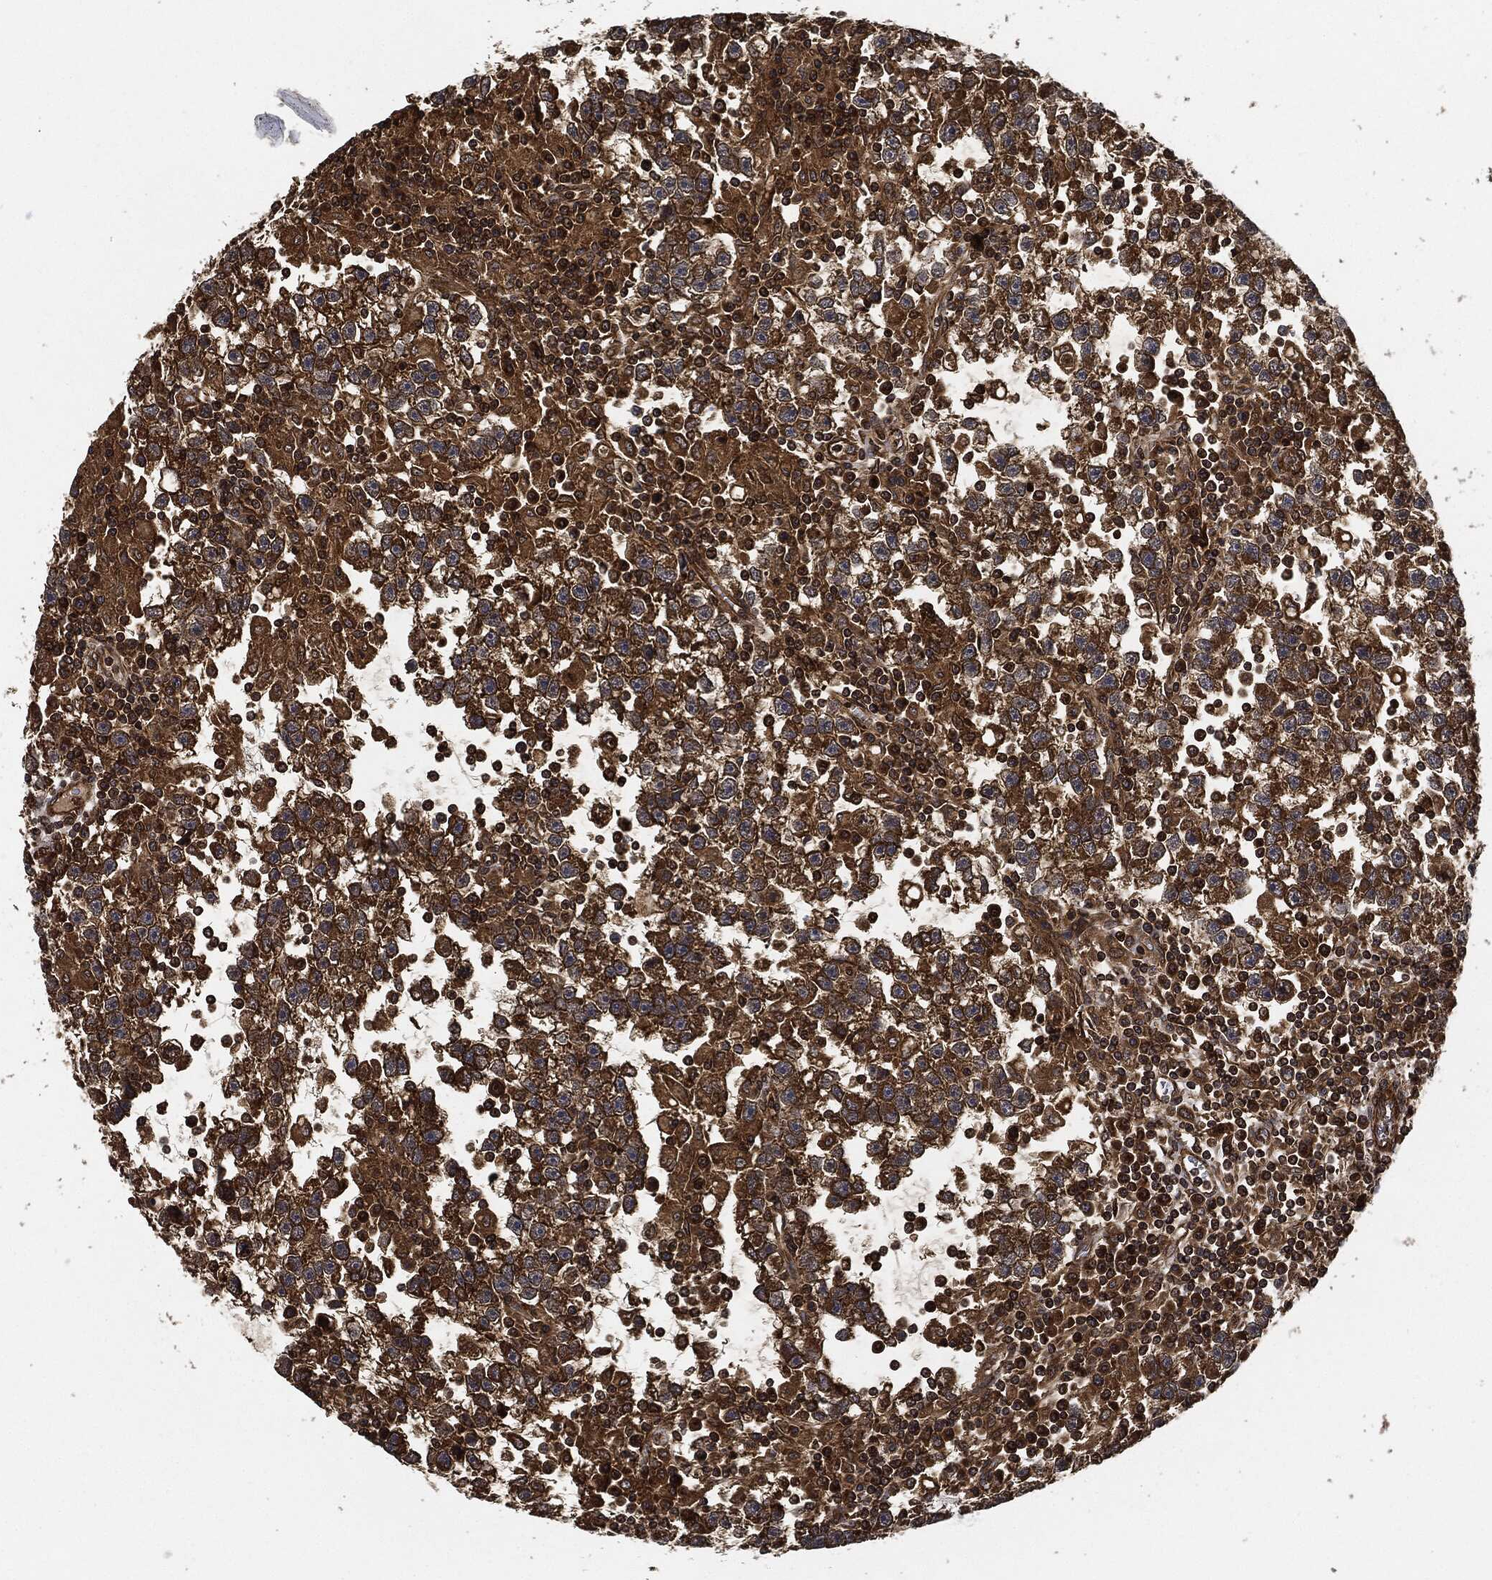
{"staining": {"intensity": "strong", "quantity": ">75%", "location": "cytoplasmic/membranous"}, "tissue": "testis cancer", "cell_type": "Tumor cells", "image_type": "cancer", "snomed": [{"axis": "morphology", "description": "Seminoma, NOS"}, {"axis": "topography", "description": "Testis"}], "caption": "Protein expression analysis of testis cancer reveals strong cytoplasmic/membranous expression in about >75% of tumor cells. (Stains: DAB in brown, nuclei in blue, Microscopy: brightfield microscopy at high magnification).", "gene": "CEP290", "patient": {"sex": "male", "age": 47}}